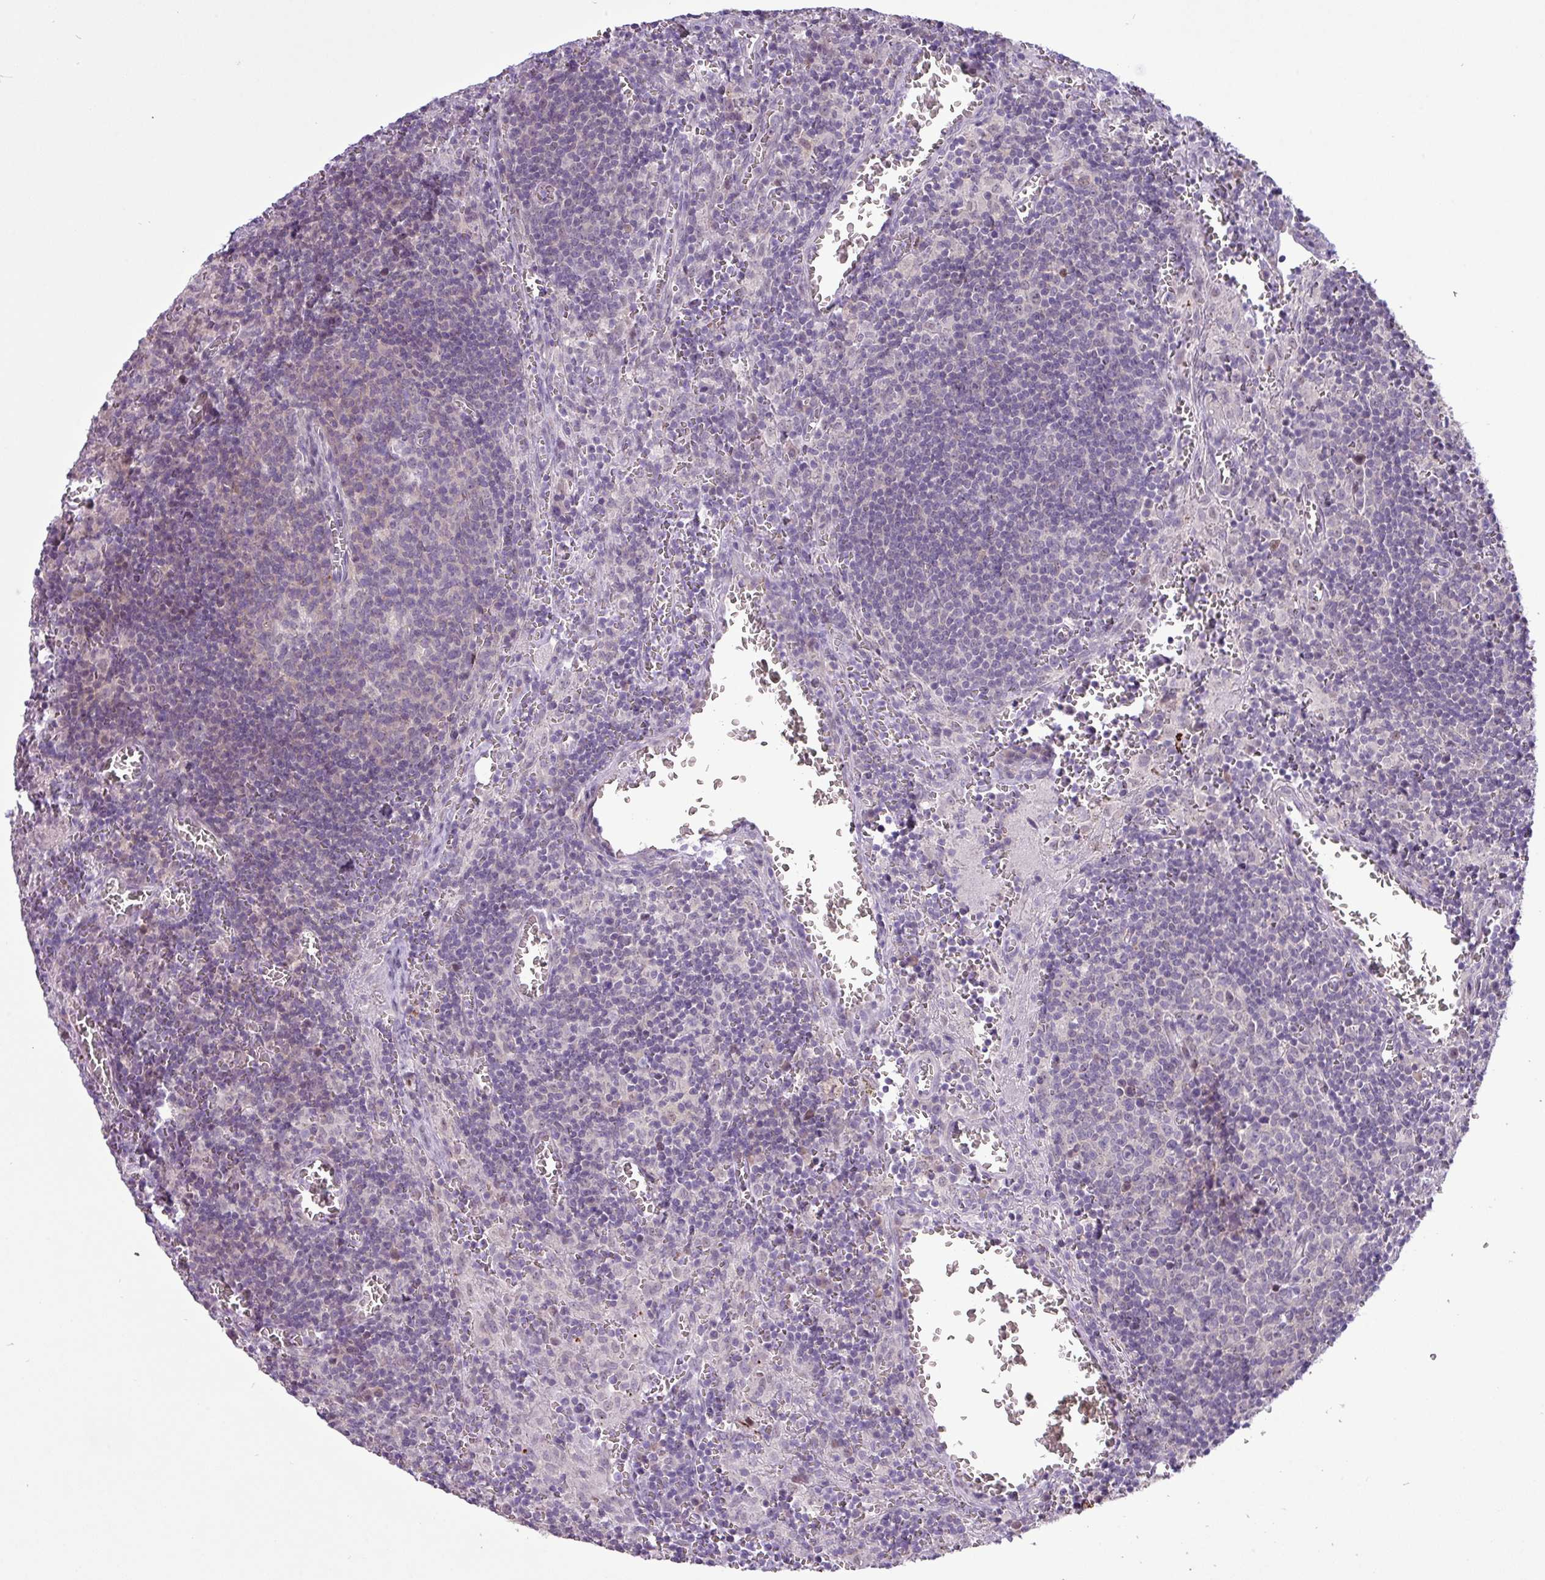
{"staining": {"intensity": "negative", "quantity": "none", "location": "none"}, "tissue": "lymph node", "cell_type": "Germinal center cells", "image_type": "normal", "snomed": [{"axis": "morphology", "description": "Normal tissue, NOS"}, {"axis": "topography", "description": "Lymph node"}], "caption": "IHC image of benign human lymph node stained for a protein (brown), which exhibits no positivity in germinal center cells.", "gene": "RIPPLY1", "patient": {"sex": "male", "age": 50}}